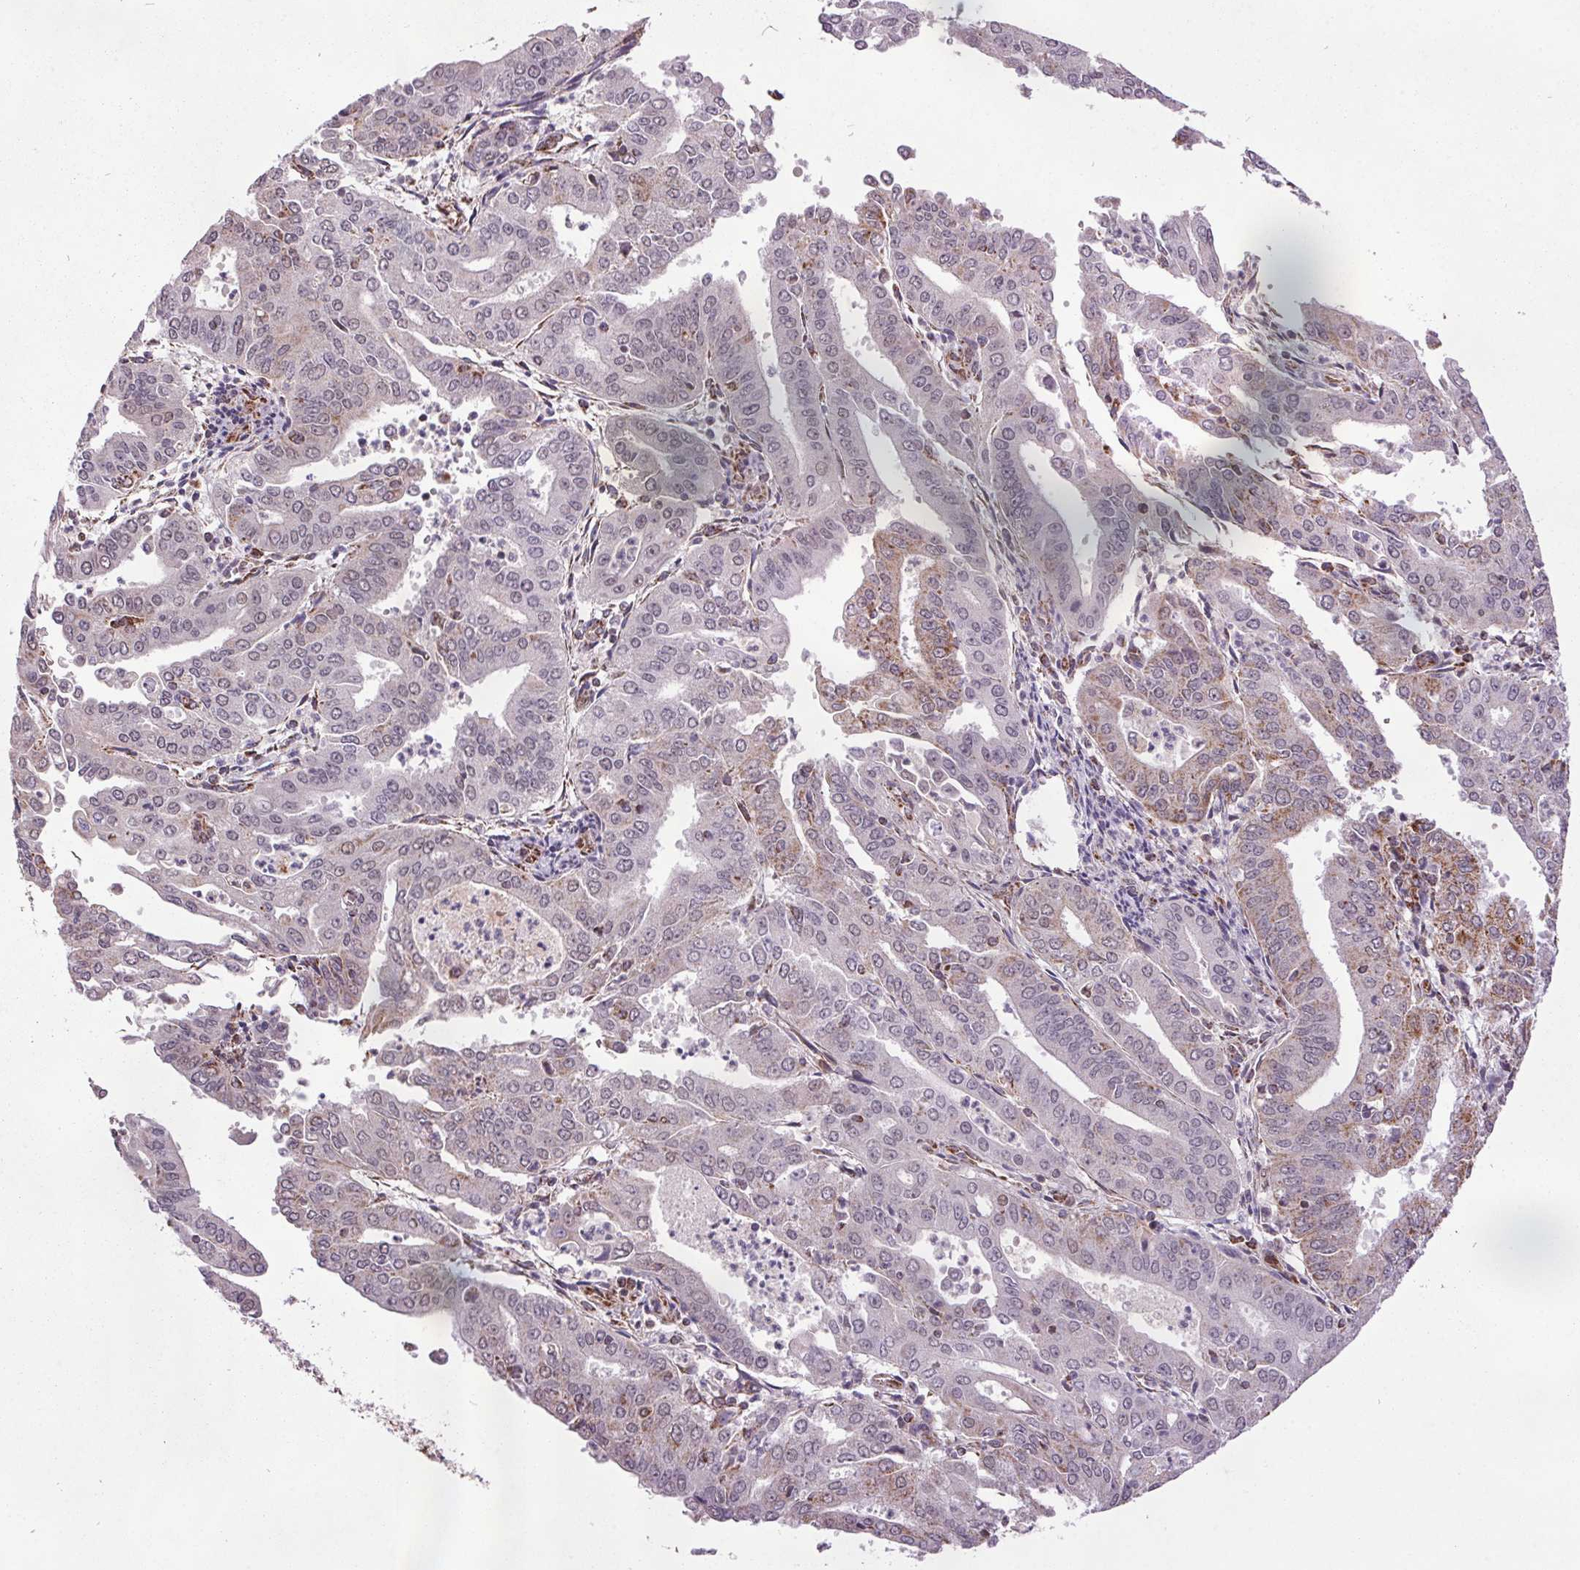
{"staining": {"intensity": "weak", "quantity": "<25%", "location": "cytoplasmic/membranous"}, "tissue": "cervical cancer", "cell_type": "Tumor cells", "image_type": "cancer", "snomed": [{"axis": "morphology", "description": "Adenocarcinoma, NOS"}, {"axis": "topography", "description": "Cervix"}], "caption": "A histopathology image of human cervical cancer is negative for staining in tumor cells. The staining is performed using DAB brown chromogen with nuclei counter-stained in using hematoxylin.", "gene": "NDUFS6", "patient": {"sex": "female", "age": 56}}